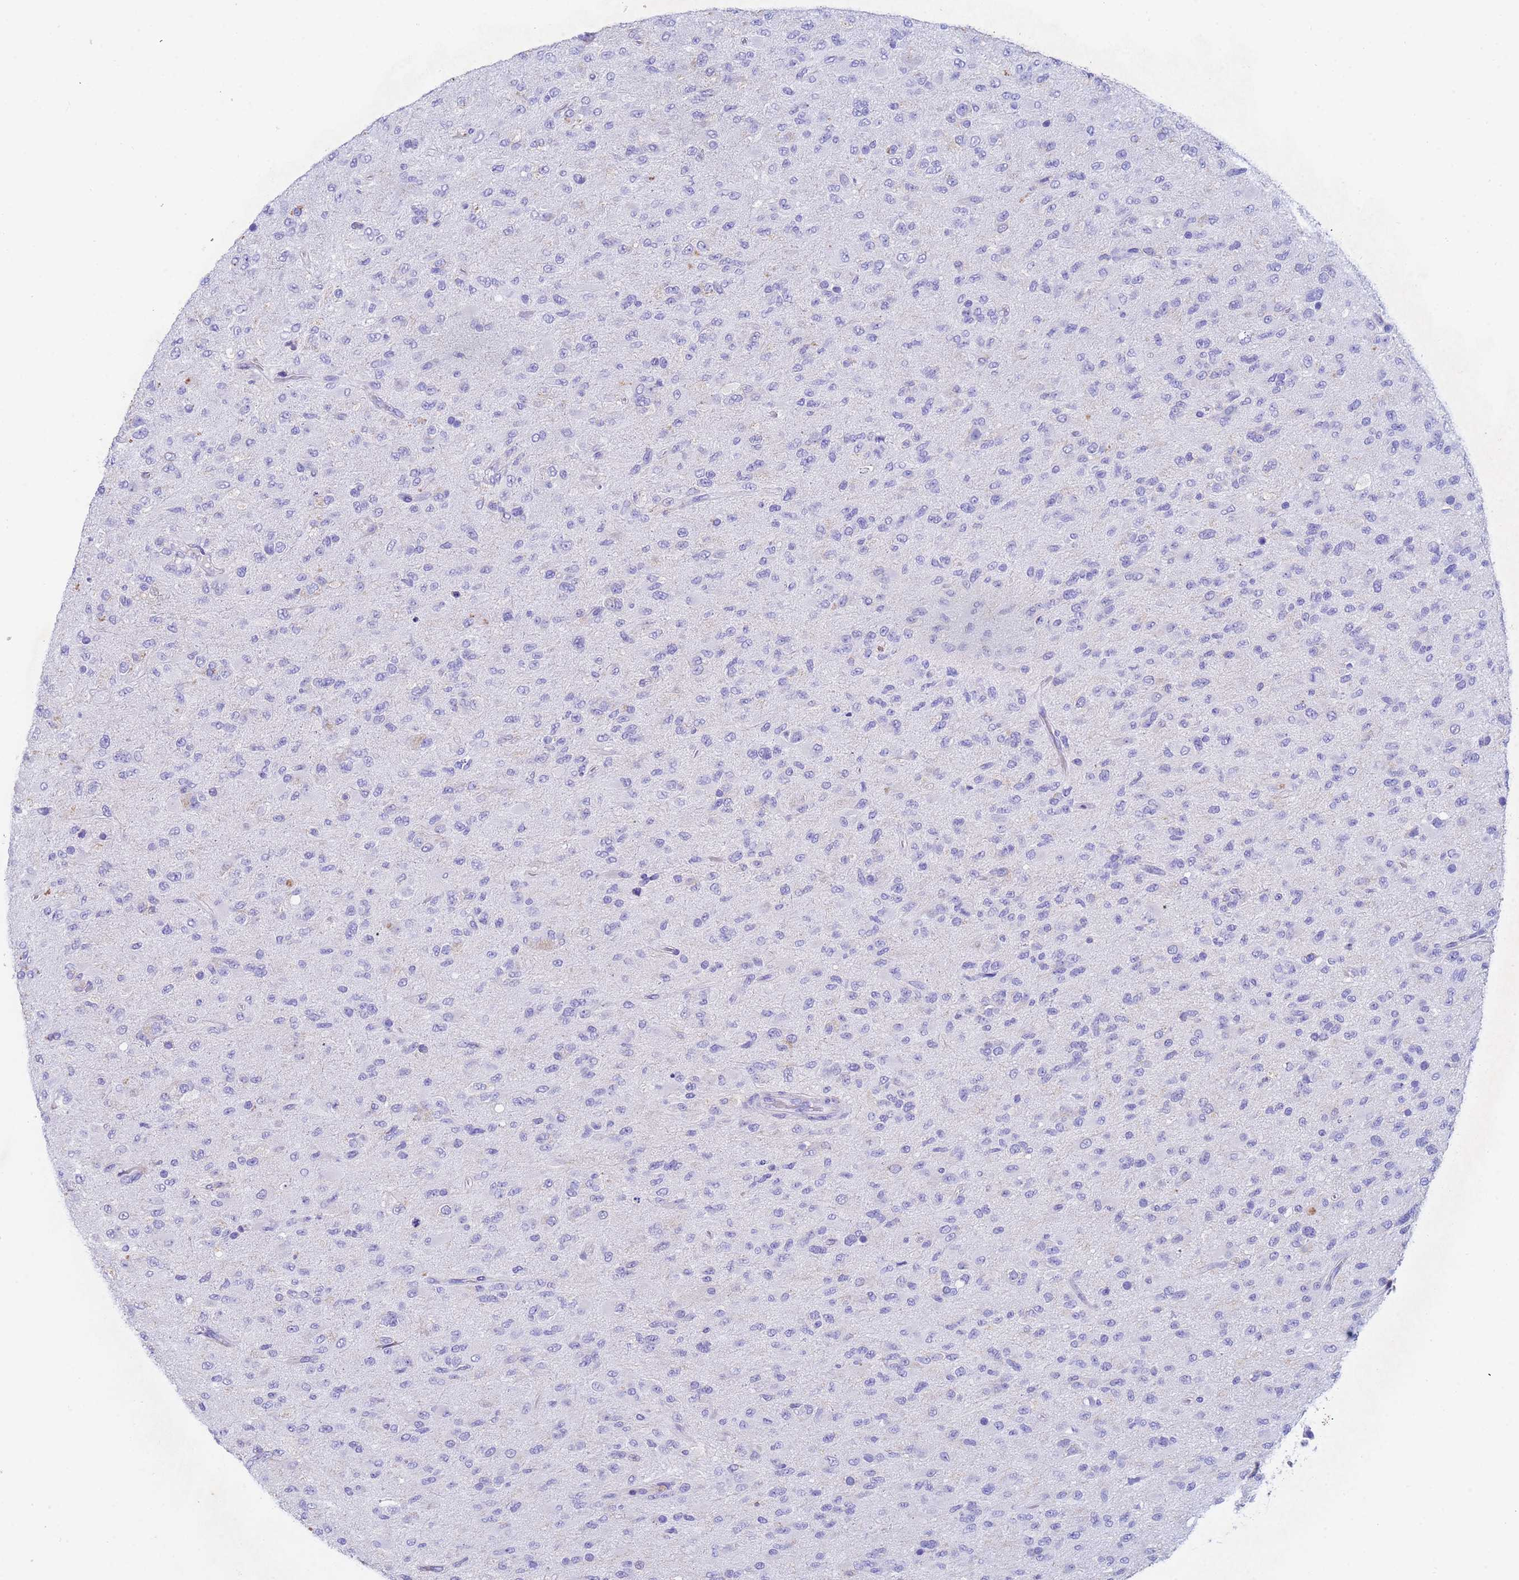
{"staining": {"intensity": "negative", "quantity": "none", "location": "none"}, "tissue": "glioma", "cell_type": "Tumor cells", "image_type": "cancer", "snomed": [{"axis": "morphology", "description": "Glioma, malignant, Low grade"}, {"axis": "topography", "description": "Brain"}], "caption": "High magnification brightfield microscopy of glioma stained with DAB (3,3'-diaminobenzidine) (brown) and counterstained with hematoxylin (blue): tumor cells show no significant staining. The staining was performed using DAB to visualize the protein expression in brown, while the nuclei were stained in blue with hematoxylin (Magnification: 20x).", "gene": "CSTB", "patient": {"sex": "male", "age": 65}}